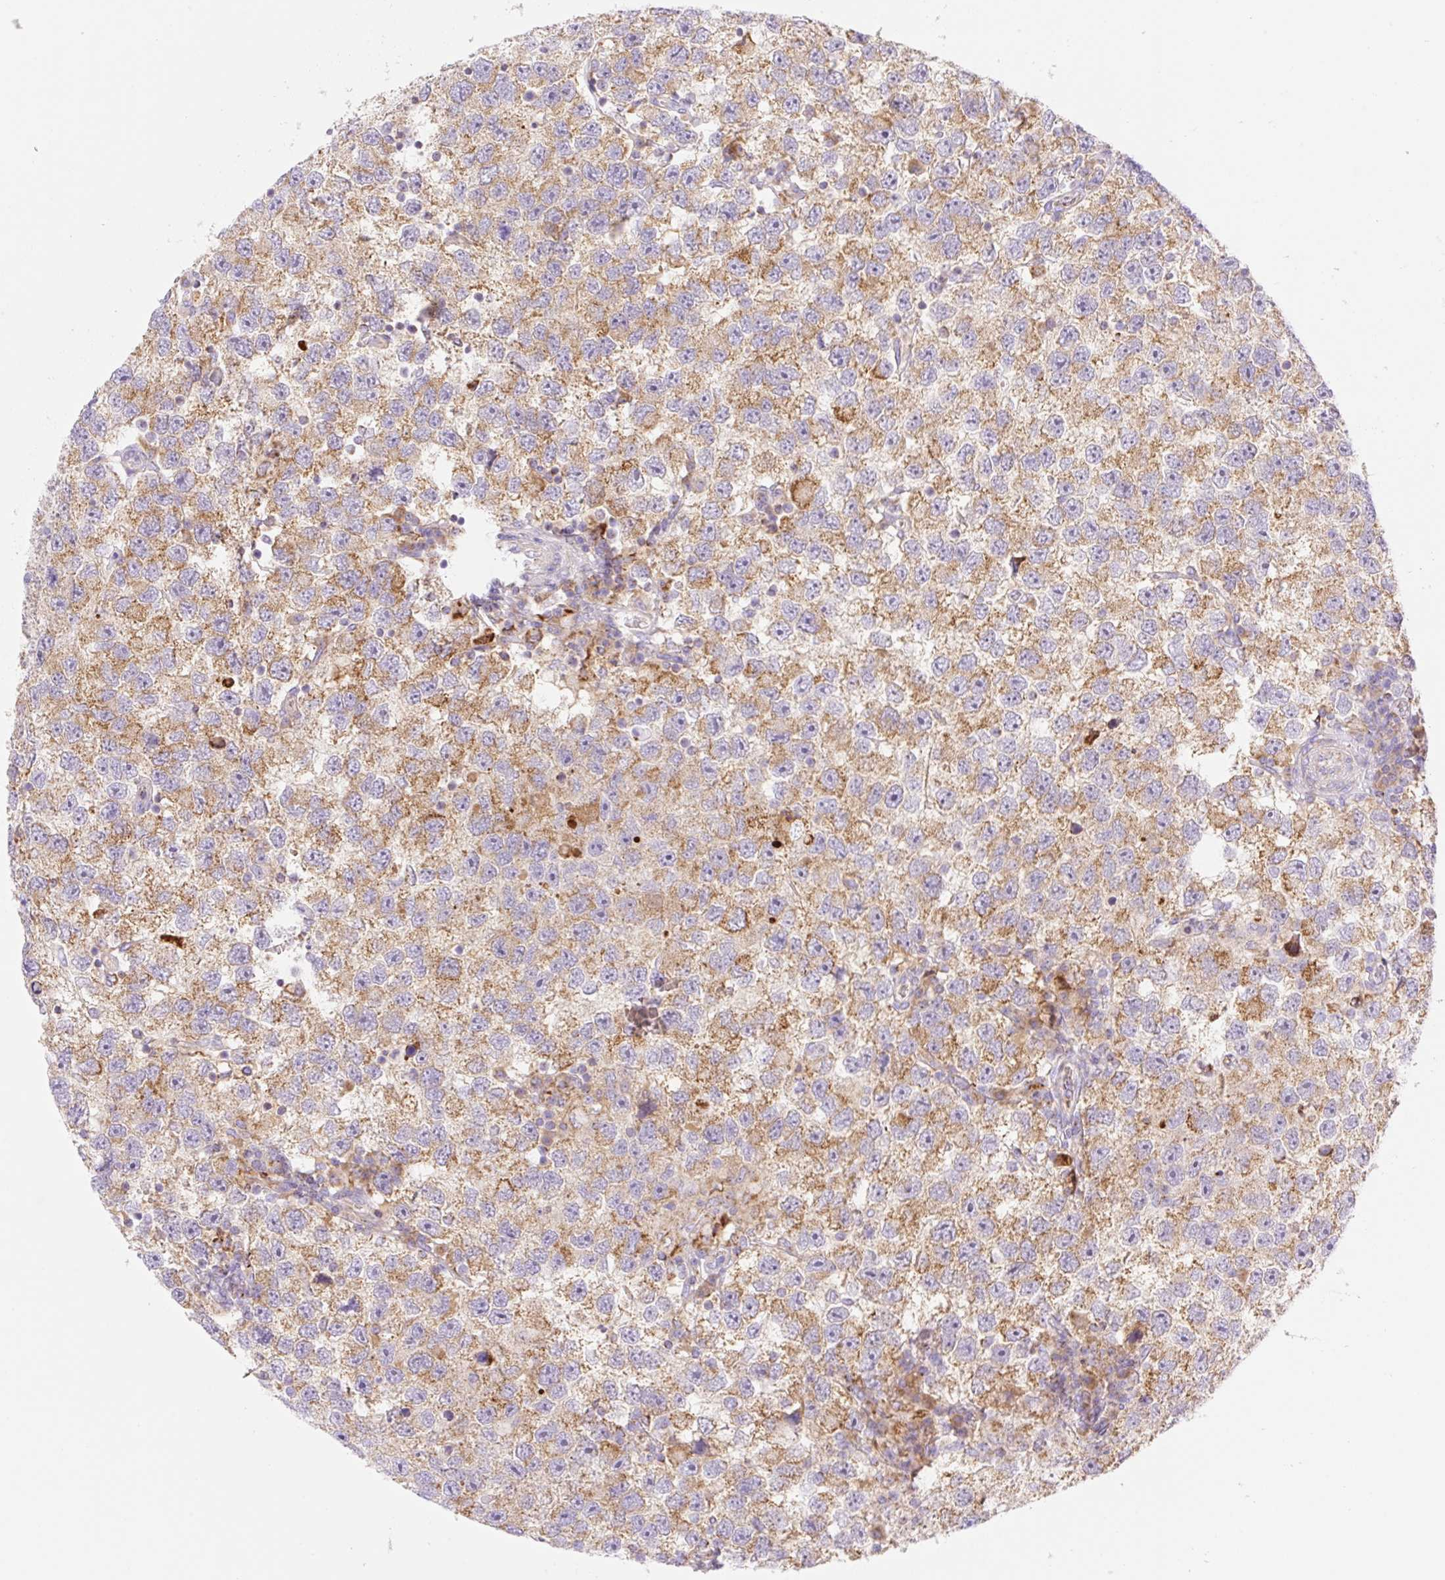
{"staining": {"intensity": "moderate", "quantity": "25%-75%", "location": "cytoplasmic/membranous"}, "tissue": "testis cancer", "cell_type": "Tumor cells", "image_type": "cancer", "snomed": [{"axis": "morphology", "description": "Seminoma, NOS"}, {"axis": "topography", "description": "Testis"}], "caption": "Tumor cells show medium levels of moderate cytoplasmic/membranous positivity in approximately 25%-75% of cells in human seminoma (testis).", "gene": "ETNK2", "patient": {"sex": "male", "age": 26}}